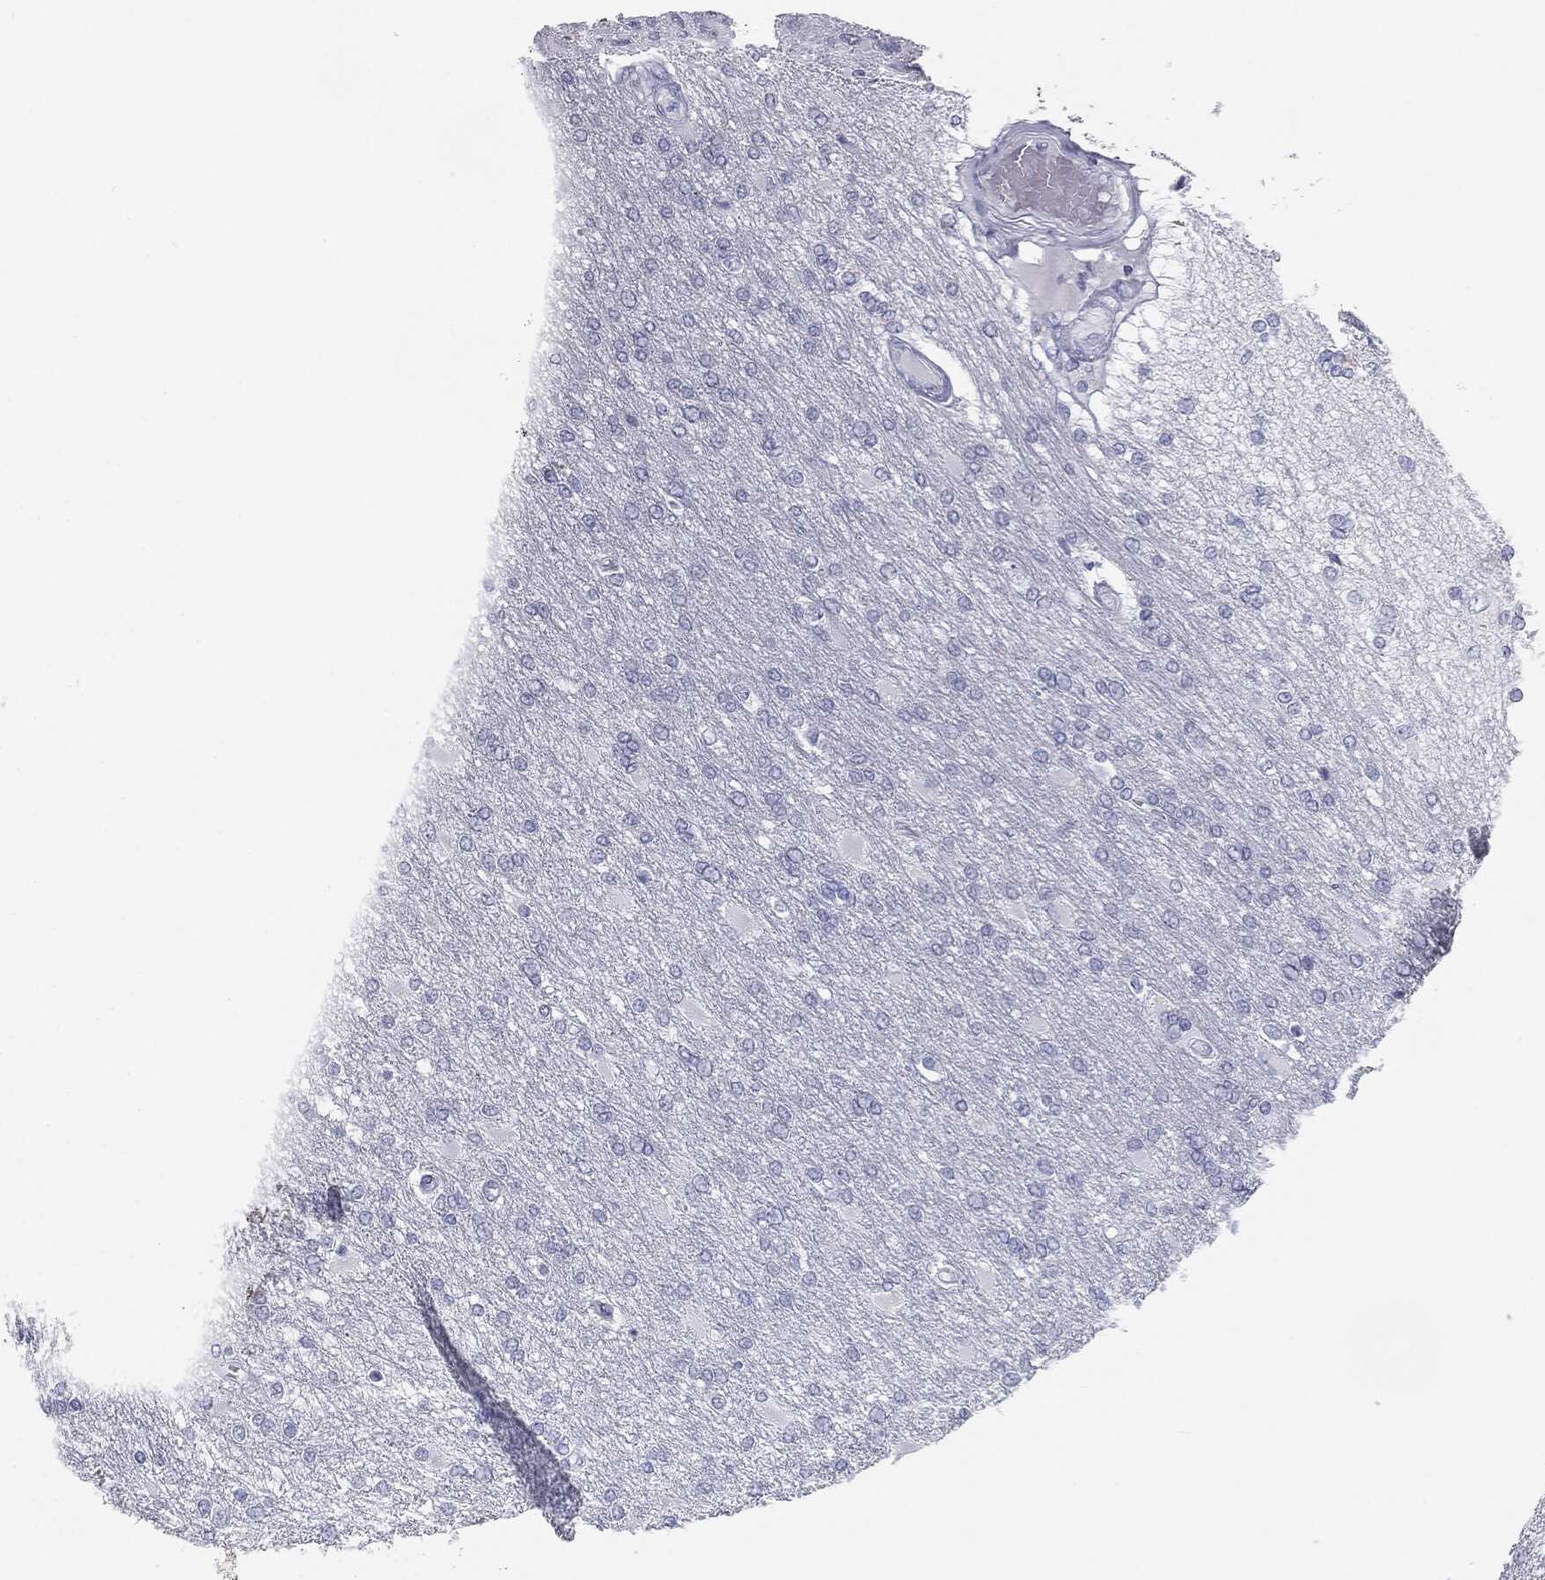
{"staining": {"intensity": "negative", "quantity": "none", "location": "none"}, "tissue": "glioma", "cell_type": "Tumor cells", "image_type": "cancer", "snomed": [{"axis": "morphology", "description": "Glioma, malignant, High grade"}, {"axis": "topography", "description": "Cerebral cortex"}], "caption": "Glioma was stained to show a protein in brown. There is no significant positivity in tumor cells.", "gene": "TPO", "patient": {"sex": "male", "age": 79}}